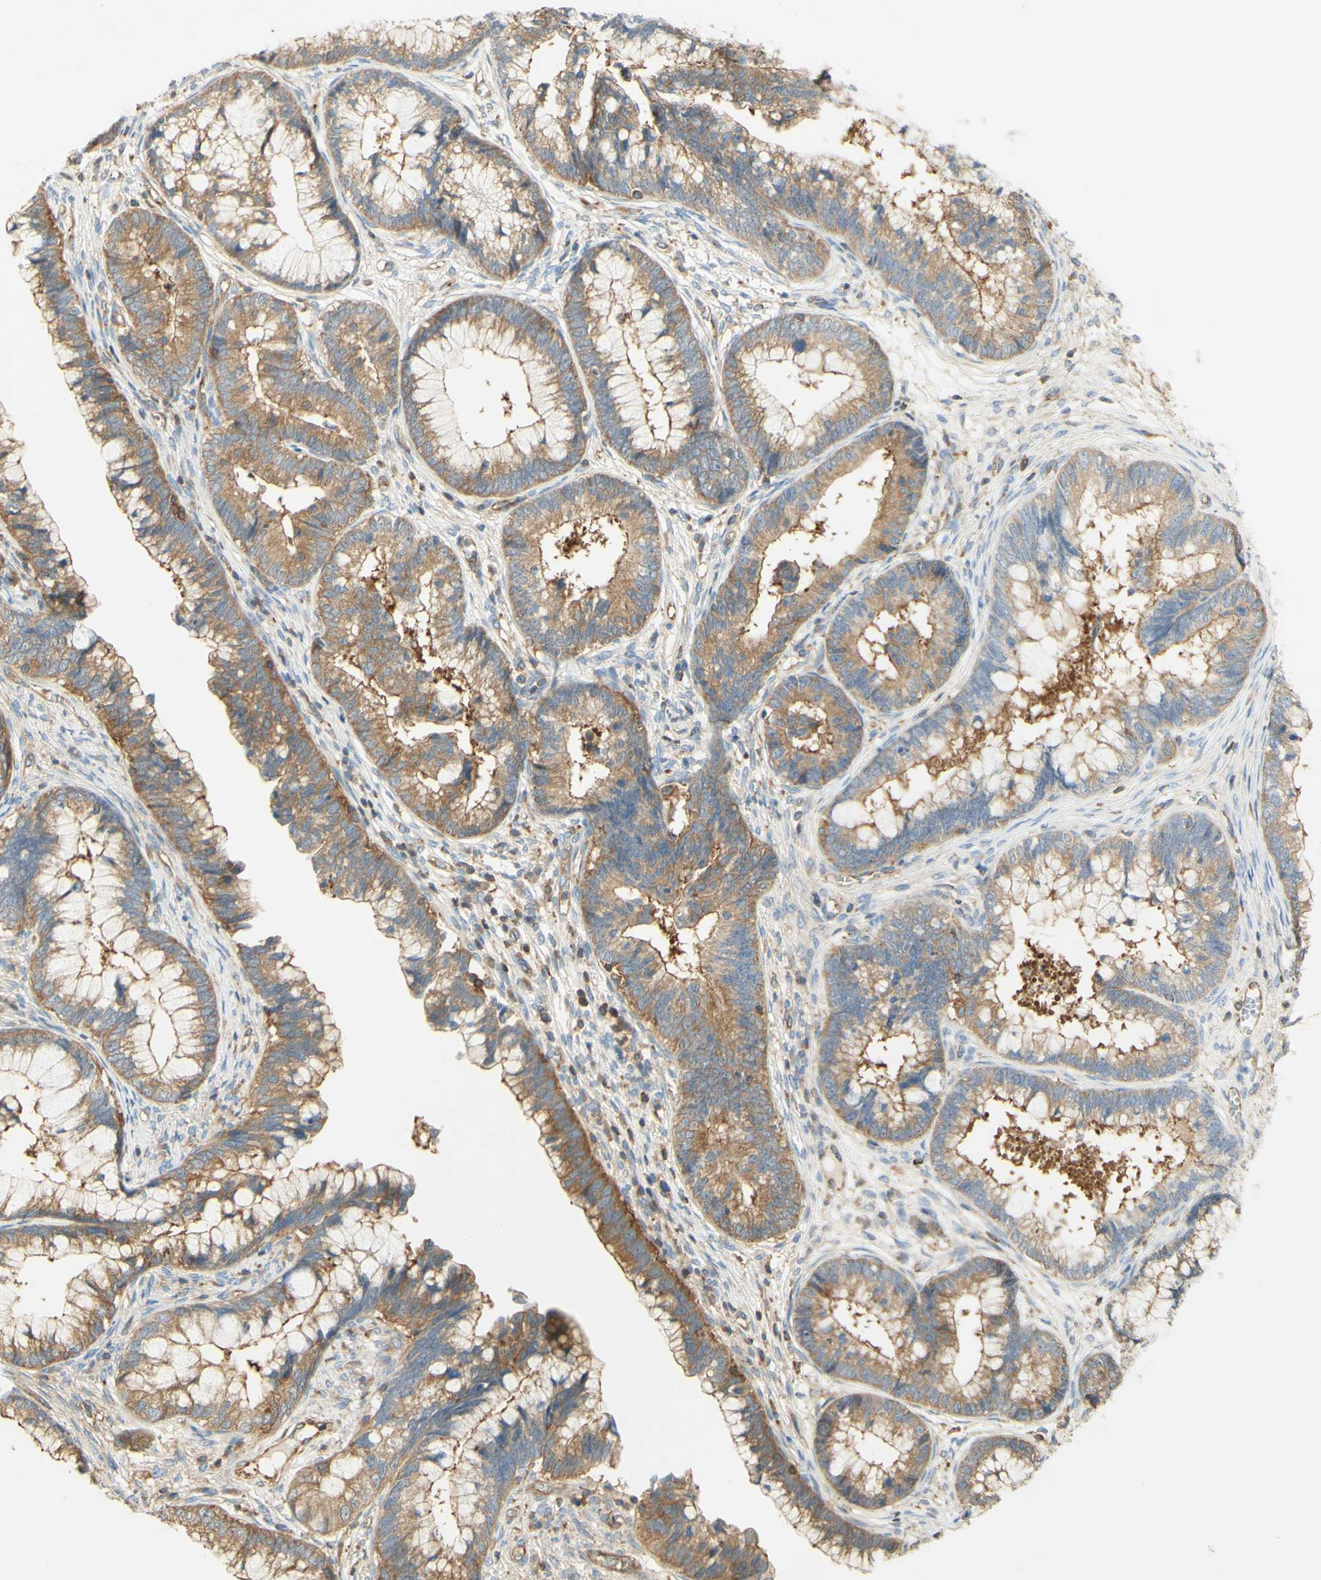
{"staining": {"intensity": "moderate", "quantity": ">75%", "location": "cytoplasmic/membranous"}, "tissue": "cervical cancer", "cell_type": "Tumor cells", "image_type": "cancer", "snomed": [{"axis": "morphology", "description": "Adenocarcinoma, NOS"}, {"axis": "topography", "description": "Cervix"}], "caption": "Immunohistochemistry (IHC) of human cervical cancer displays medium levels of moderate cytoplasmic/membranous positivity in about >75% of tumor cells.", "gene": "IKBKG", "patient": {"sex": "female", "age": 44}}